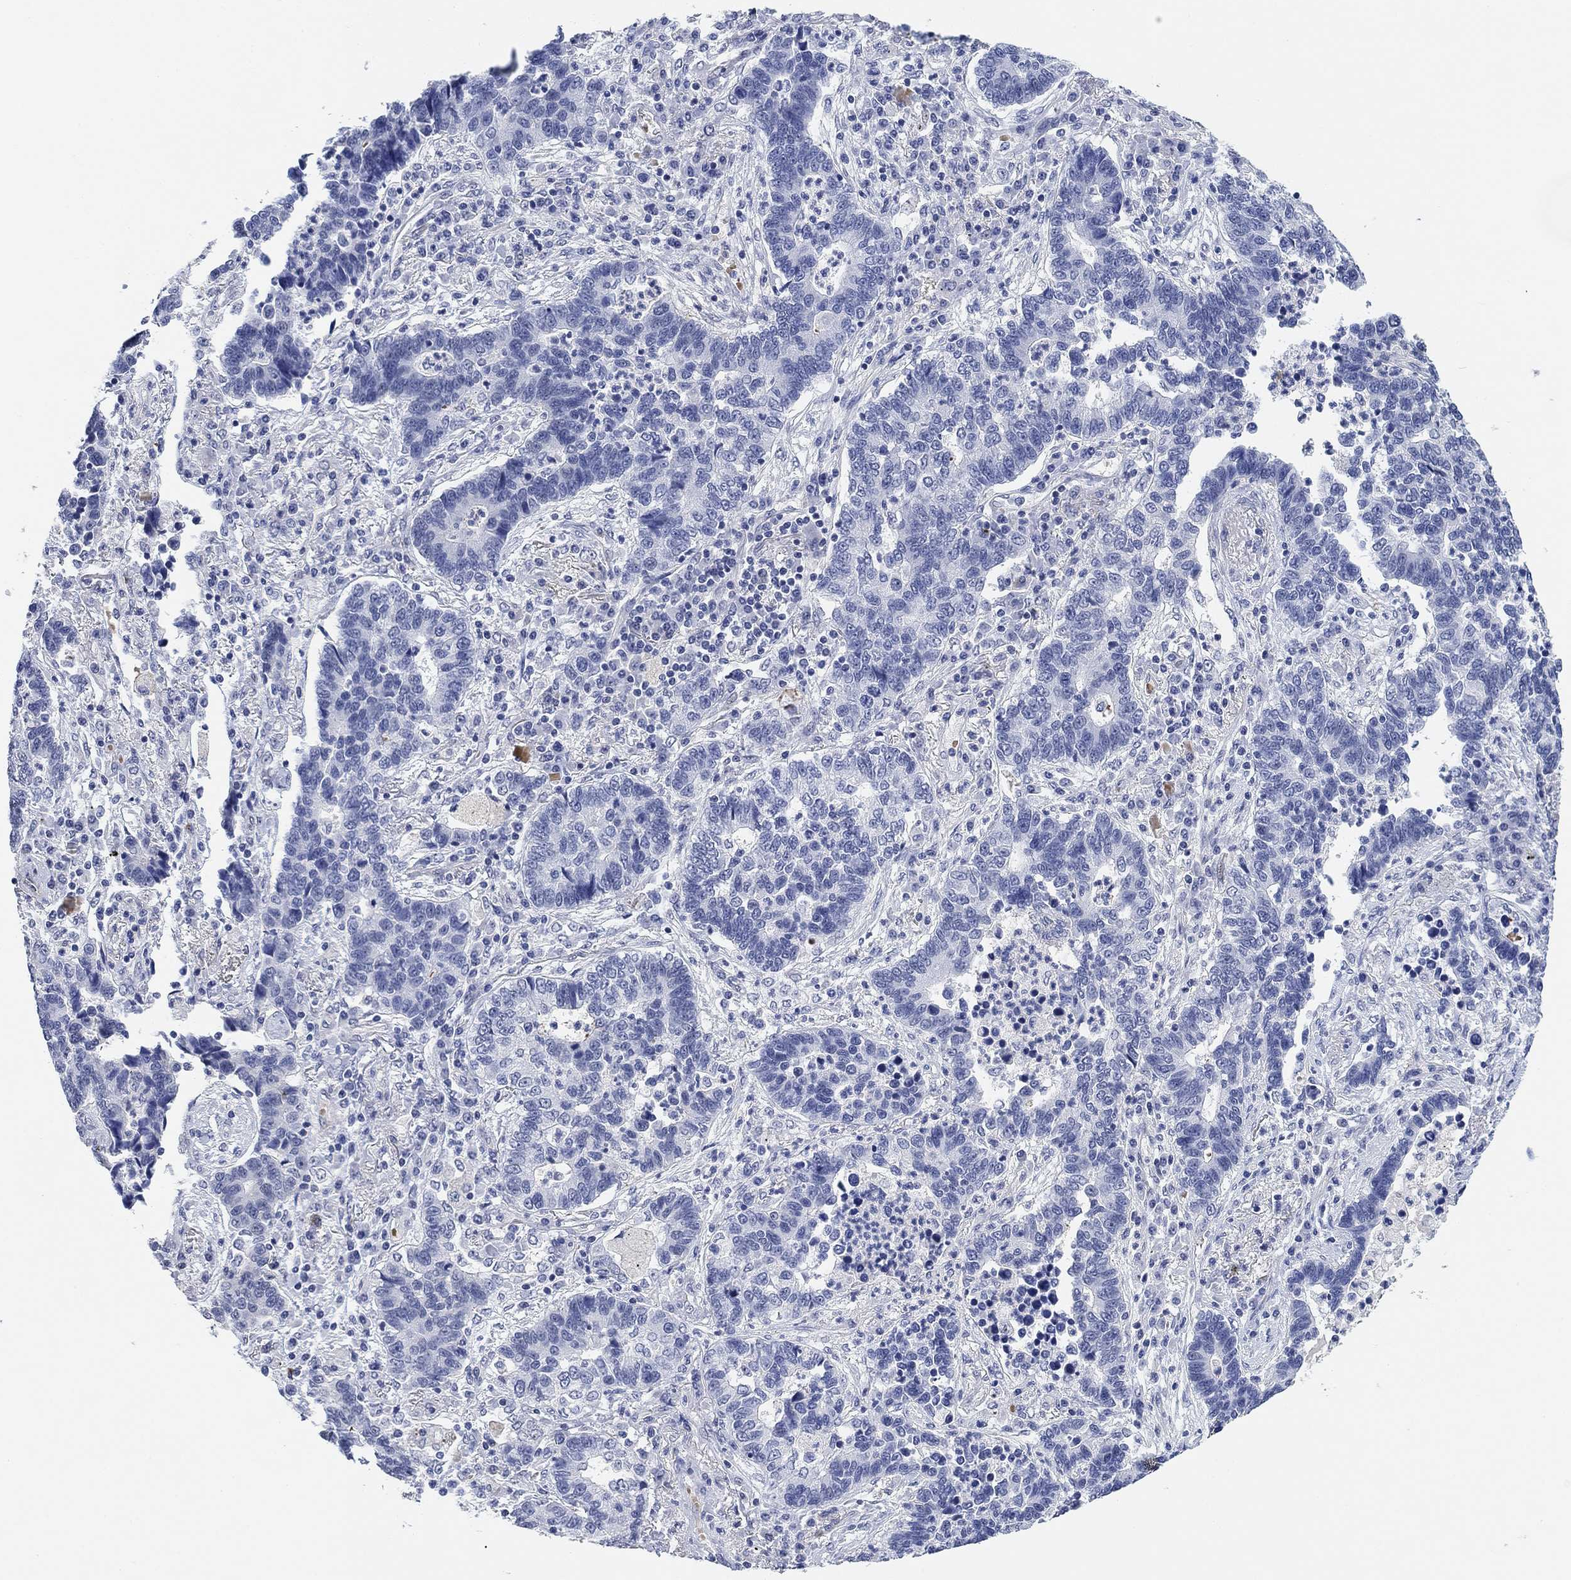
{"staining": {"intensity": "negative", "quantity": "none", "location": "none"}, "tissue": "lung cancer", "cell_type": "Tumor cells", "image_type": "cancer", "snomed": [{"axis": "morphology", "description": "Adenocarcinoma, NOS"}, {"axis": "topography", "description": "Lung"}], "caption": "Histopathology image shows no significant protein expression in tumor cells of adenocarcinoma (lung). The staining is performed using DAB (3,3'-diaminobenzidine) brown chromogen with nuclei counter-stained in using hematoxylin.", "gene": "PAX6", "patient": {"sex": "female", "age": 57}}